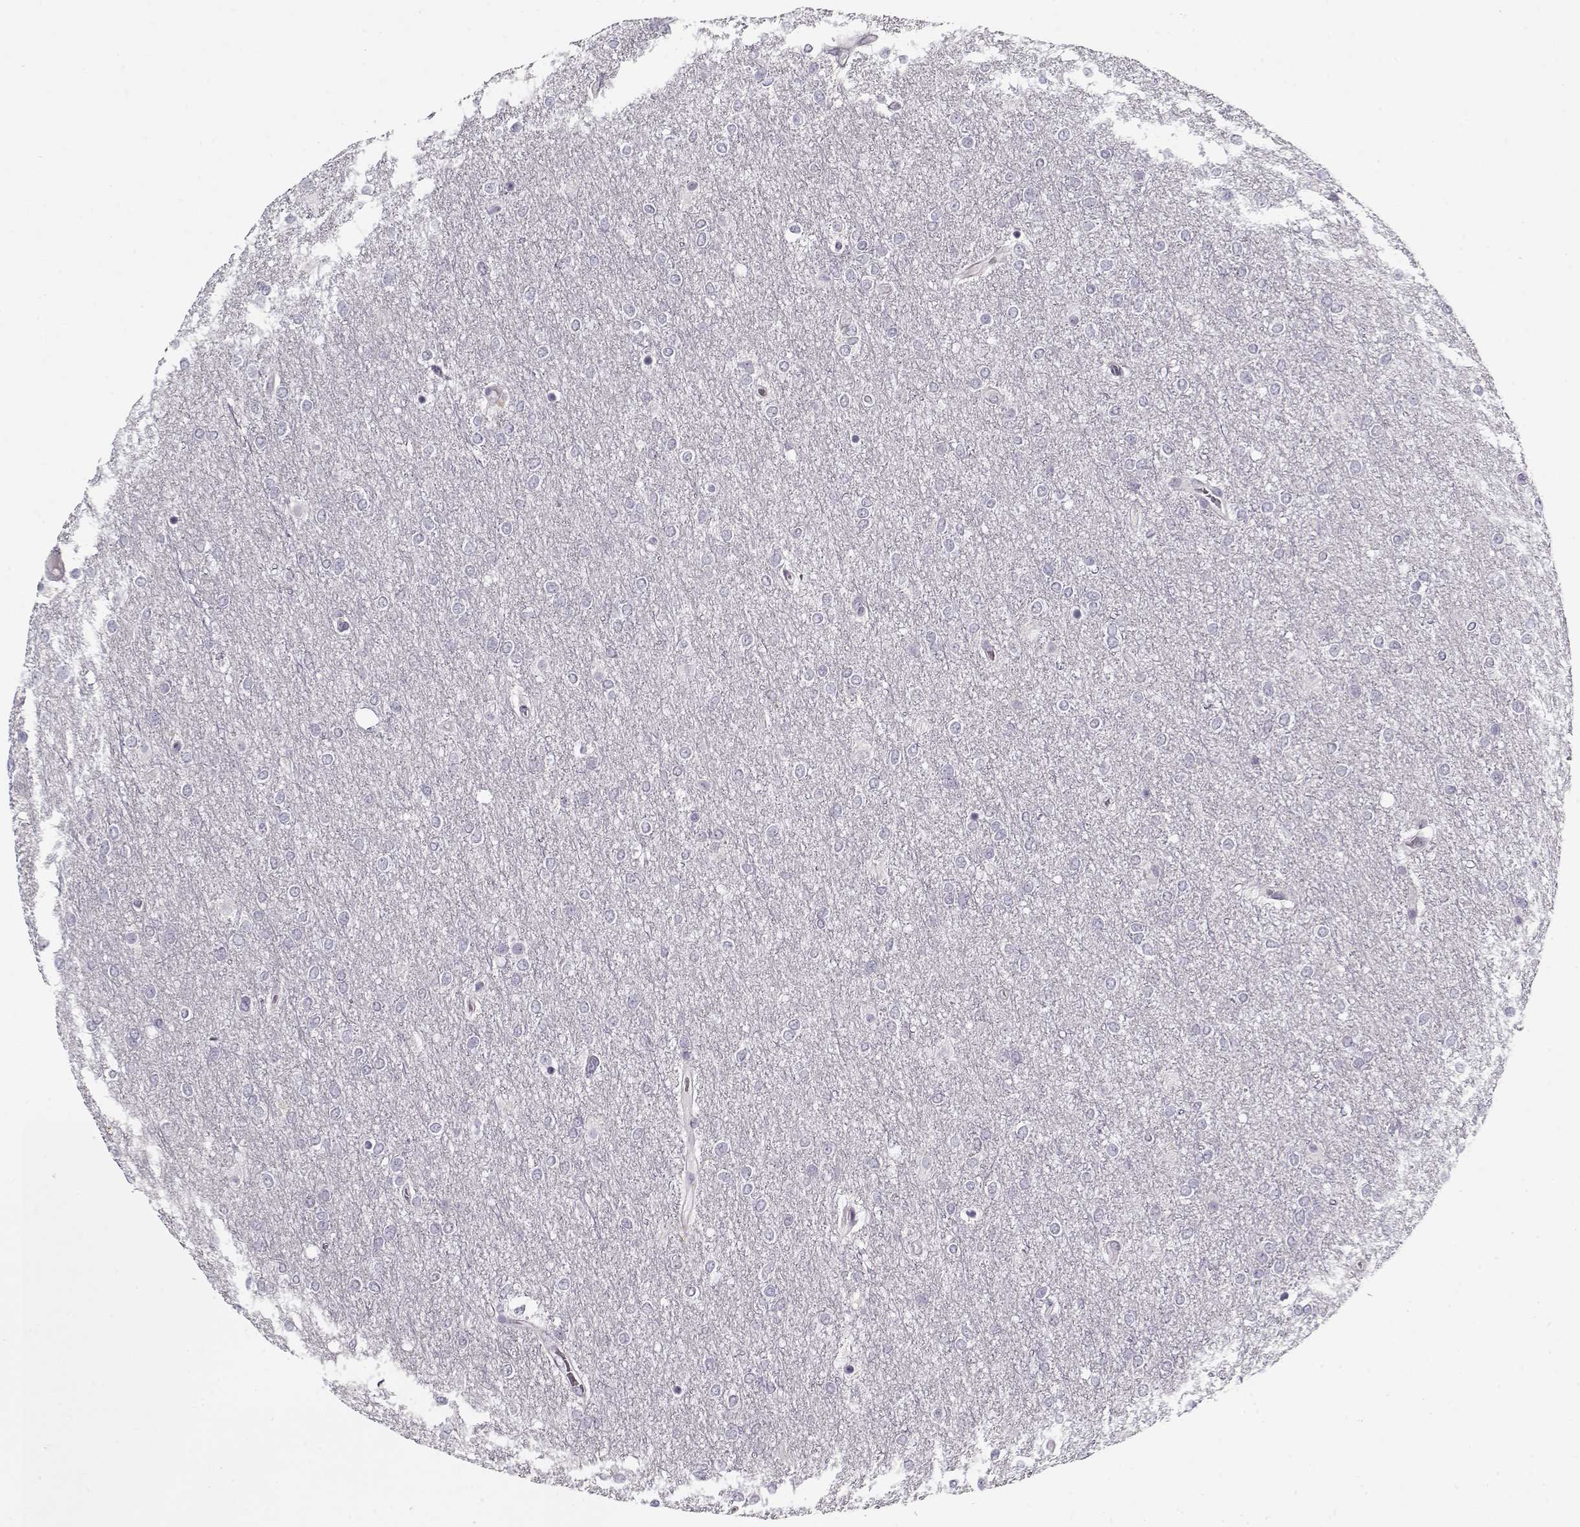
{"staining": {"intensity": "negative", "quantity": "none", "location": "none"}, "tissue": "glioma", "cell_type": "Tumor cells", "image_type": "cancer", "snomed": [{"axis": "morphology", "description": "Glioma, malignant, High grade"}, {"axis": "topography", "description": "Brain"}], "caption": "Immunohistochemistry micrograph of glioma stained for a protein (brown), which shows no staining in tumor cells.", "gene": "LUM", "patient": {"sex": "female", "age": 61}}